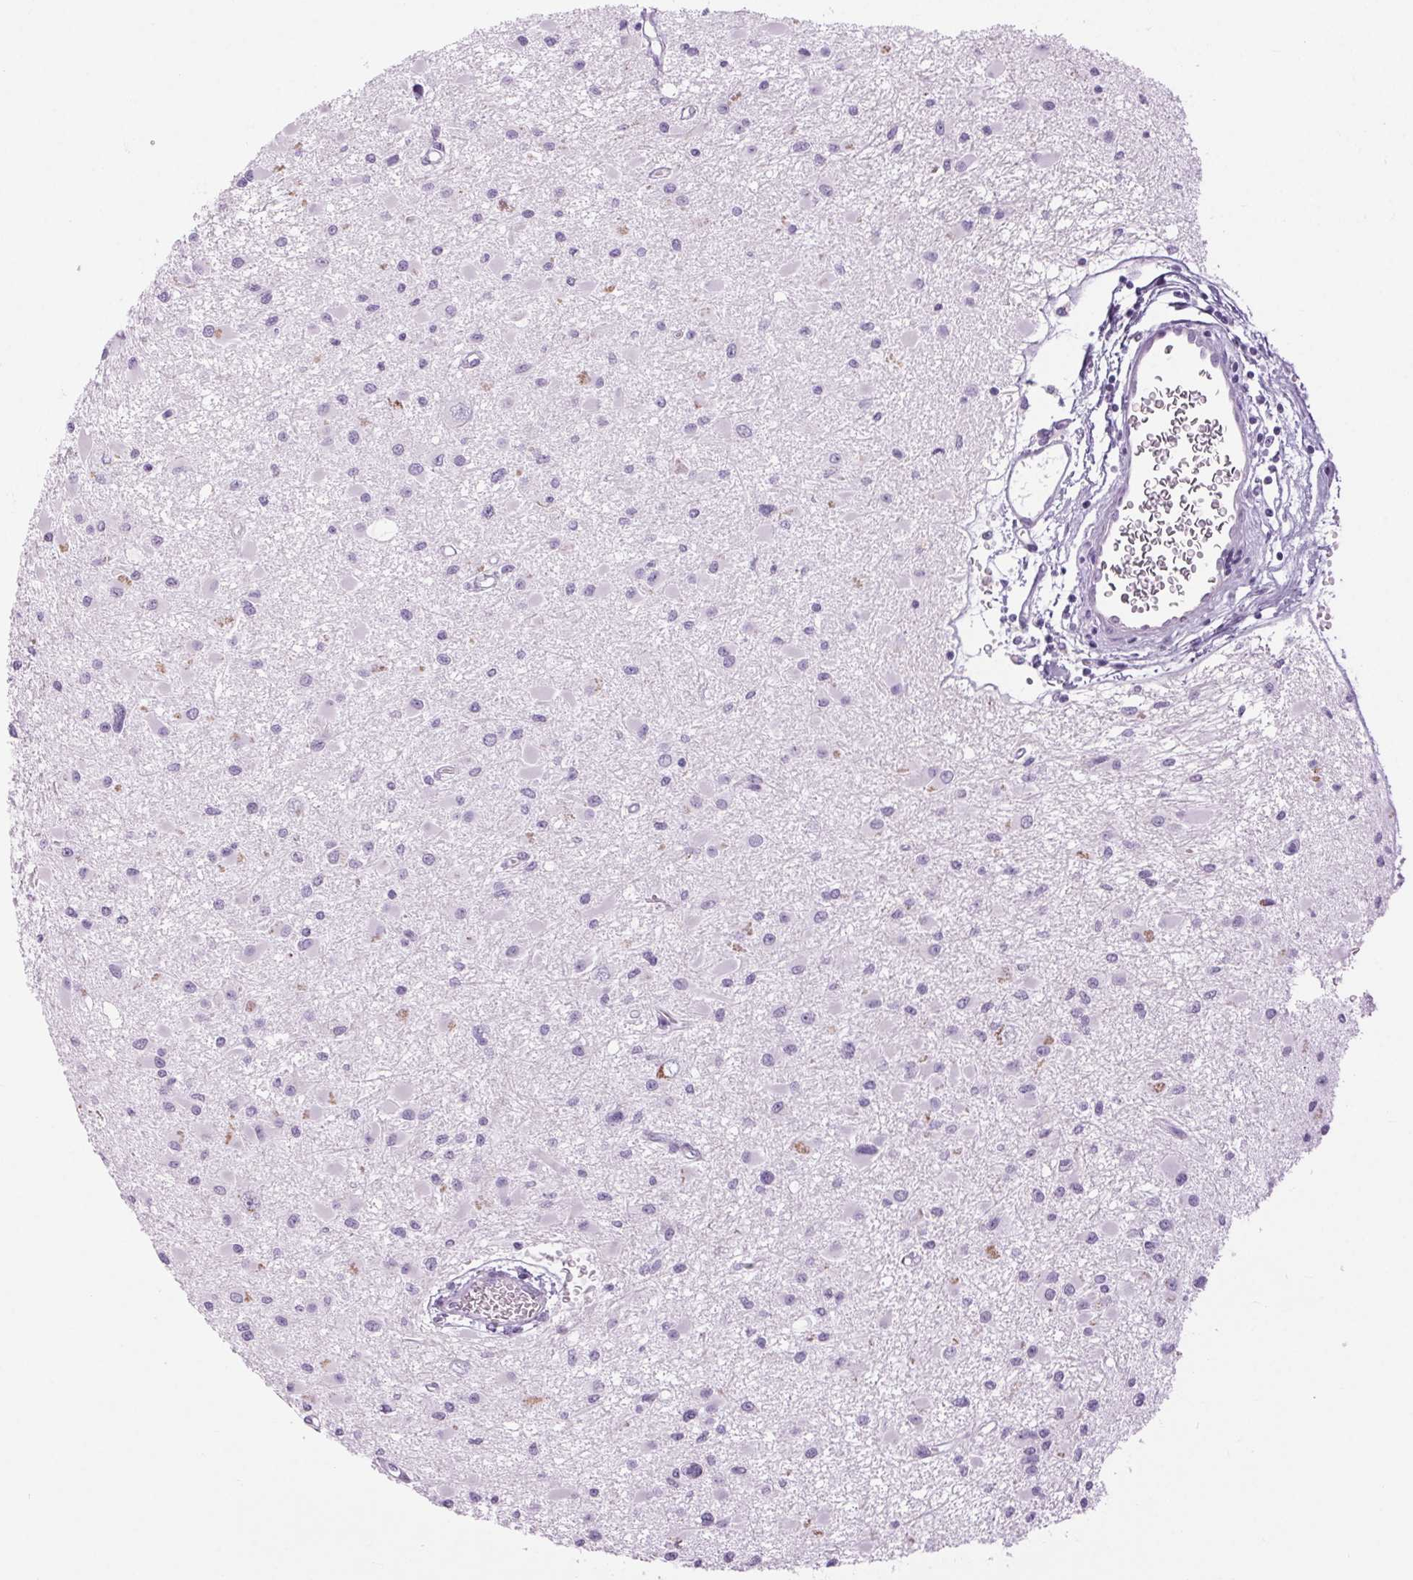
{"staining": {"intensity": "negative", "quantity": "none", "location": "none"}, "tissue": "glioma", "cell_type": "Tumor cells", "image_type": "cancer", "snomed": [{"axis": "morphology", "description": "Glioma, malignant, High grade"}, {"axis": "topography", "description": "Brain"}], "caption": "The IHC micrograph has no significant positivity in tumor cells of glioma tissue.", "gene": "BEND2", "patient": {"sex": "male", "age": 54}}